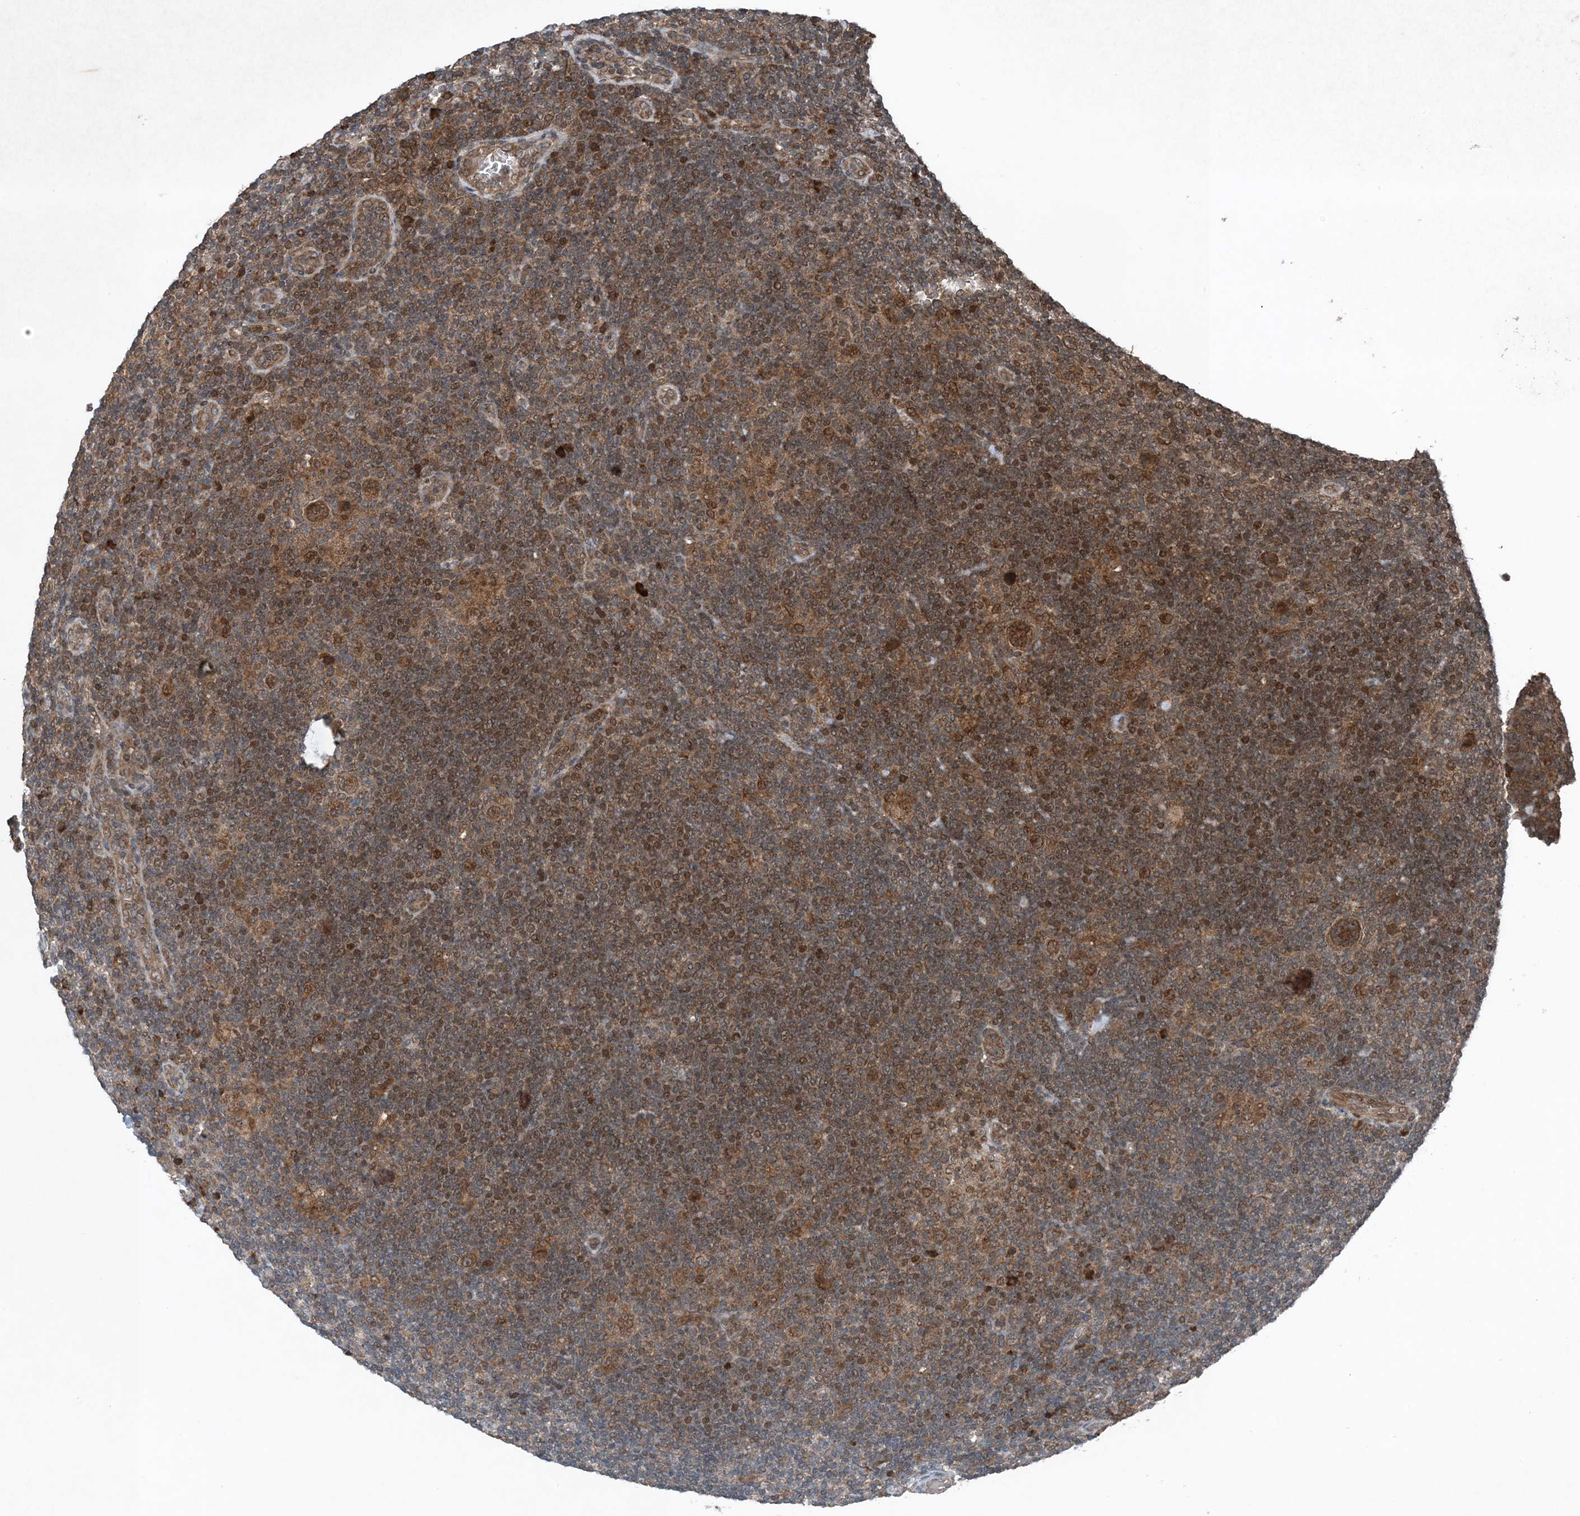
{"staining": {"intensity": "moderate", "quantity": ">75%", "location": "cytoplasmic/membranous"}, "tissue": "lymphoma", "cell_type": "Tumor cells", "image_type": "cancer", "snomed": [{"axis": "morphology", "description": "Hodgkin's disease, NOS"}, {"axis": "topography", "description": "Lymph node"}], "caption": "Protein staining of Hodgkin's disease tissue reveals moderate cytoplasmic/membranous staining in approximately >75% of tumor cells.", "gene": "GNG5", "patient": {"sex": "female", "age": 57}}